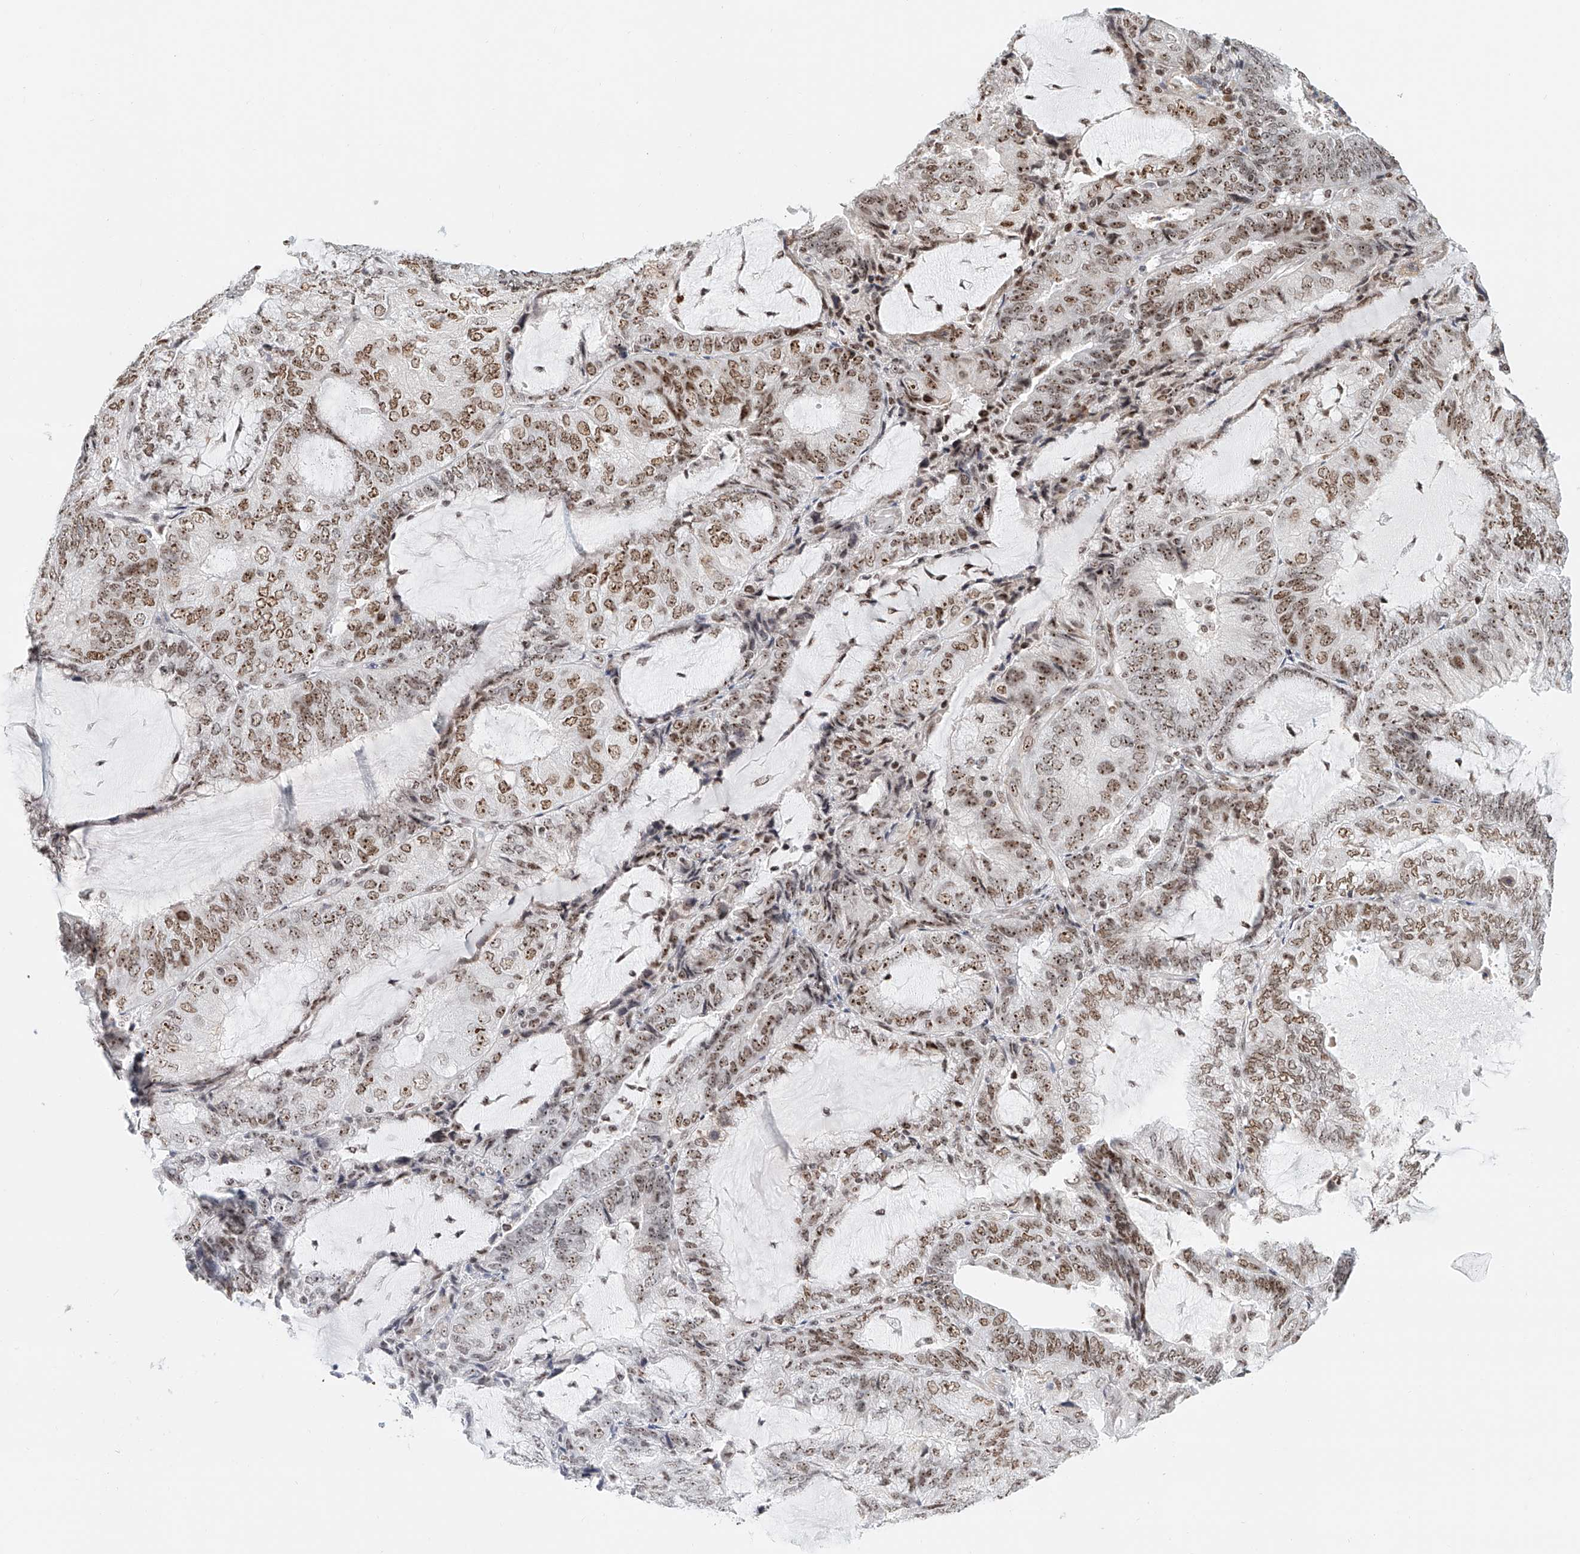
{"staining": {"intensity": "moderate", "quantity": ">75%", "location": "nuclear"}, "tissue": "endometrial cancer", "cell_type": "Tumor cells", "image_type": "cancer", "snomed": [{"axis": "morphology", "description": "Adenocarcinoma, NOS"}, {"axis": "topography", "description": "Endometrium"}], "caption": "Endometrial adenocarcinoma stained with a protein marker shows moderate staining in tumor cells.", "gene": "PRUNE2", "patient": {"sex": "female", "age": 81}}